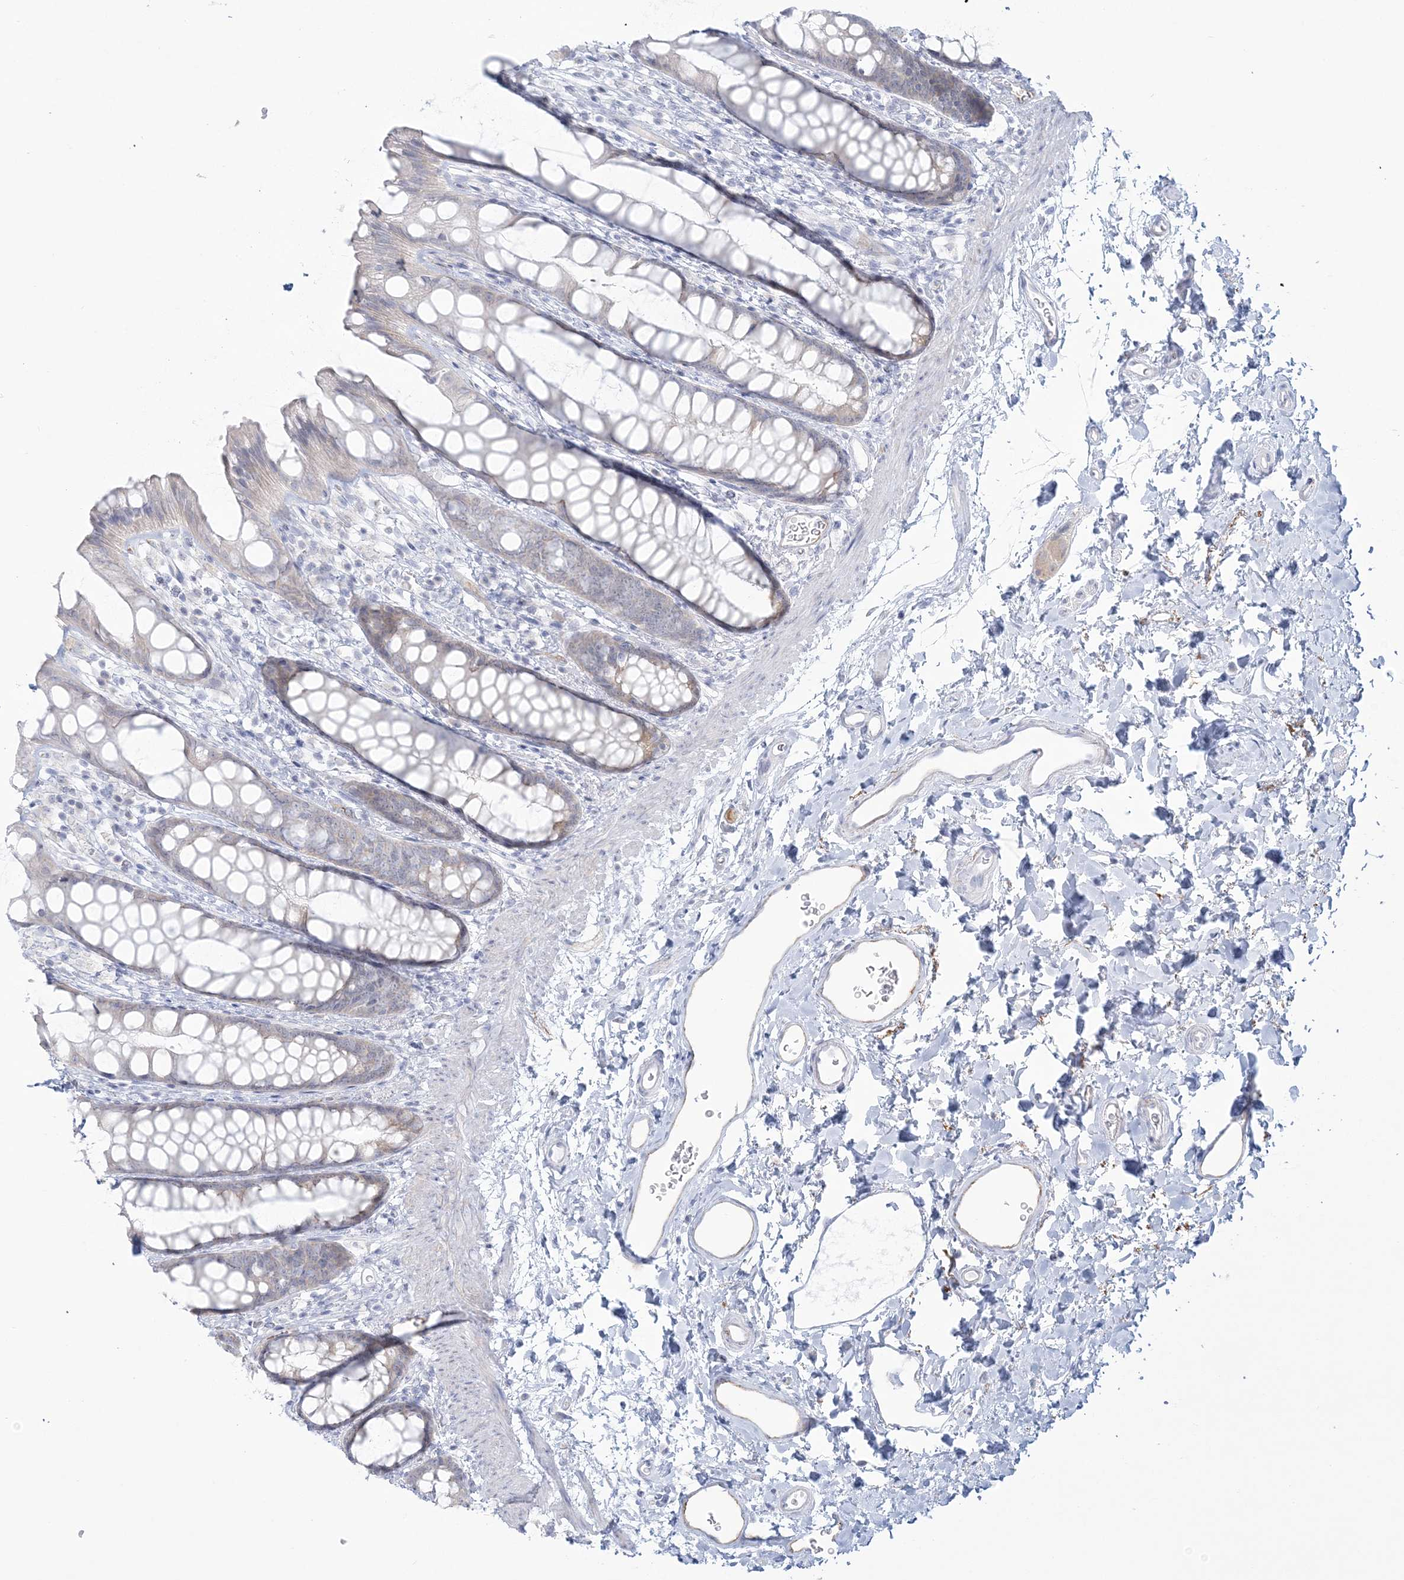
{"staining": {"intensity": "negative", "quantity": "none", "location": "none"}, "tissue": "rectum", "cell_type": "Glandular cells", "image_type": "normal", "snomed": [{"axis": "morphology", "description": "Normal tissue, NOS"}, {"axis": "topography", "description": "Rectum"}], "caption": "Immunohistochemistry micrograph of benign rectum stained for a protein (brown), which exhibits no expression in glandular cells.", "gene": "ENSG00000288637", "patient": {"sex": "female", "age": 65}}